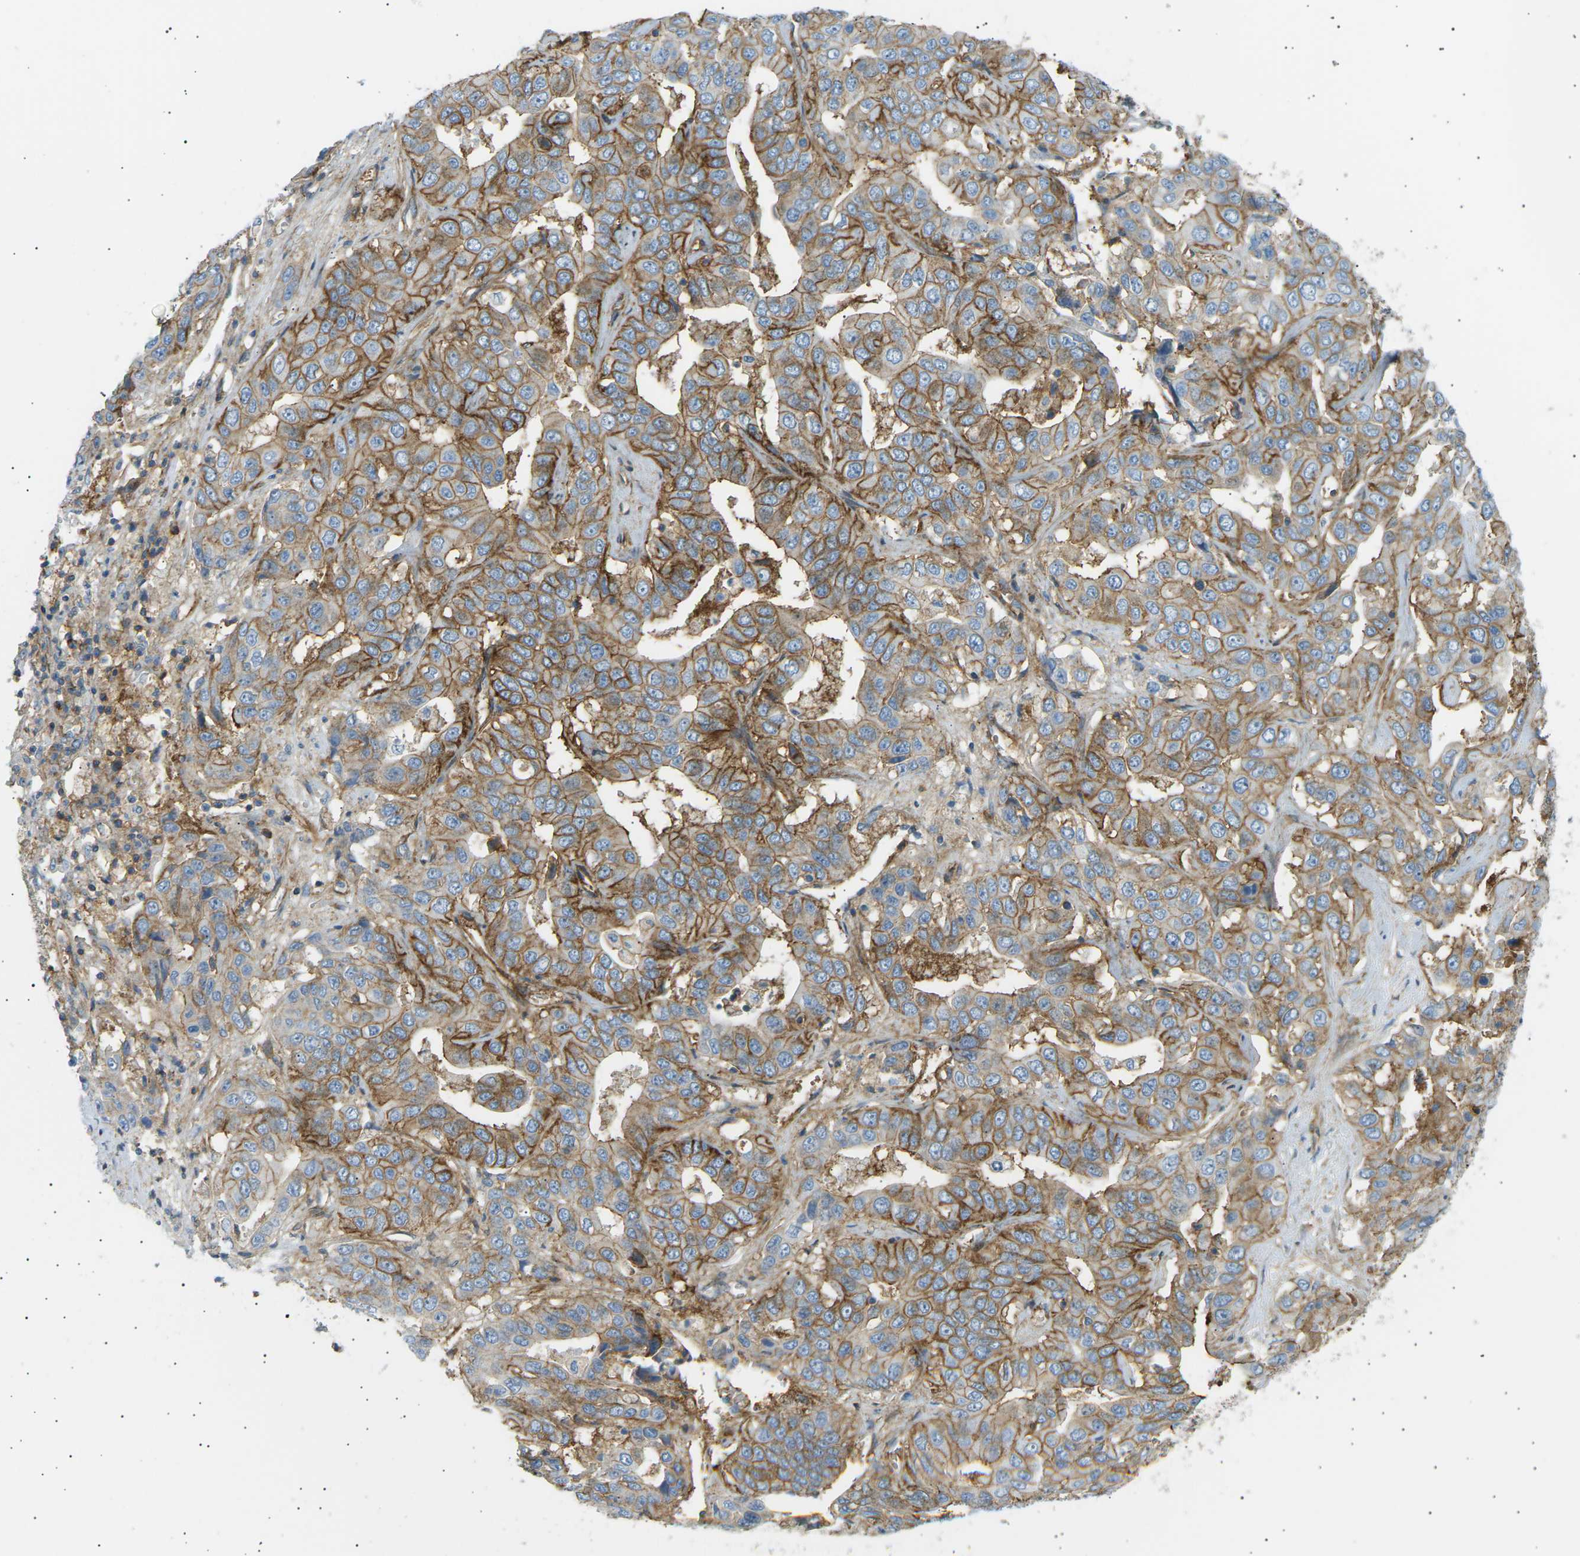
{"staining": {"intensity": "moderate", "quantity": "25%-75%", "location": "cytoplasmic/membranous"}, "tissue": "liver cancer", "cell_type": "Tumor cells", "image_type": "cancer", "snomed": [{"axis": "morphology", "description": "Cholangiocarcinoma"}, {"axis": "topography", "description": "Liver"}], "caption": "Protein staining demonstrates moderate cytoplasmic/membranous positivity in approximately 25%-75% of tumor cells in liver cancer (cholangiocarcinoma). (Stains: DAB (3,3'-diaminobenzidine) in brown, nuclei in blue, Microscopy: brightfield microscopy at high magnification).", "gene": "ATP2B4", "patient": {"sex": "female", "age": 52}}